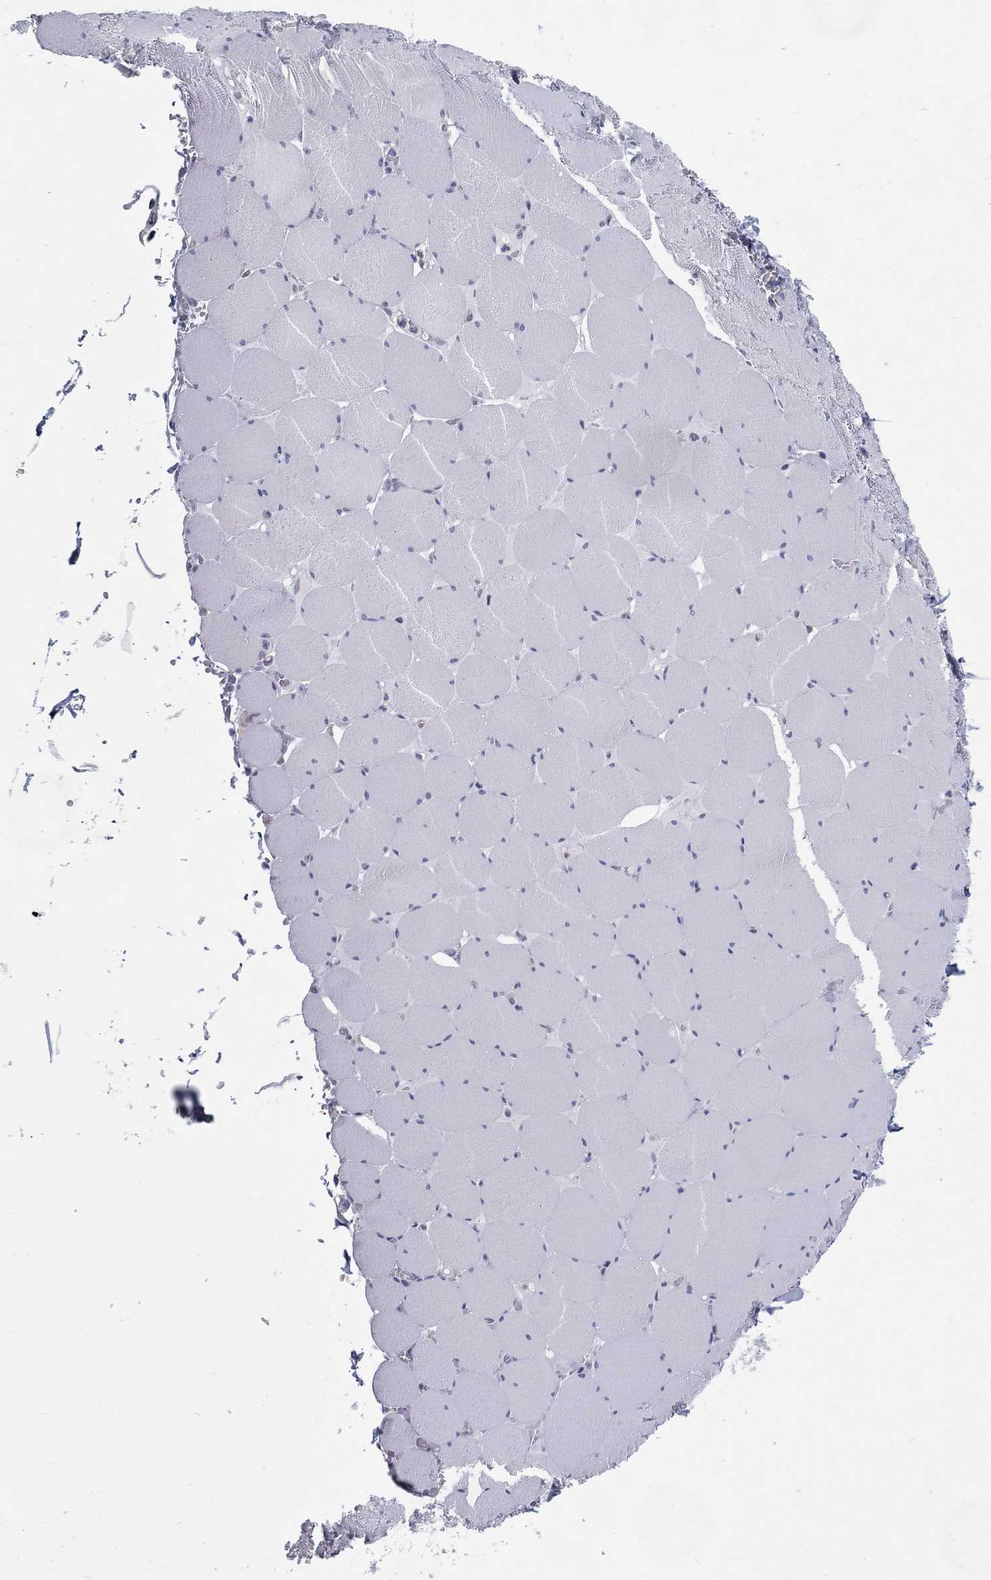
{"staining": {"intensity": "negative", "quantity": "none", "location": "none"}, "tissue": "skeletal muscle", "cell_type": "Myocytes", "image_type": "normal", "snomed": [{"axis": "morphology", "description": "Normal tissue, NOS"}, {"axis": "morphology", "description": "Malignant melanoma, Metastatic site"}, {"axis": "topography", "description": "Skeletal muscle"}], "caption": "Immunohistochemistry (IHC) histopathology image of benign skeletal muscle: human skeletal muscle stained with DAB demonstrates no significant protein positivity in myocytes. (Stains: DAB (3,3'-diaminobenzidine) immunohistochemistry (IHC) with hematoxylin counter stain, Microscopy: brightfield microscopy at high magnification).", "gene": "C19orf18", "patient": {"sex": "male", "age": 50}}